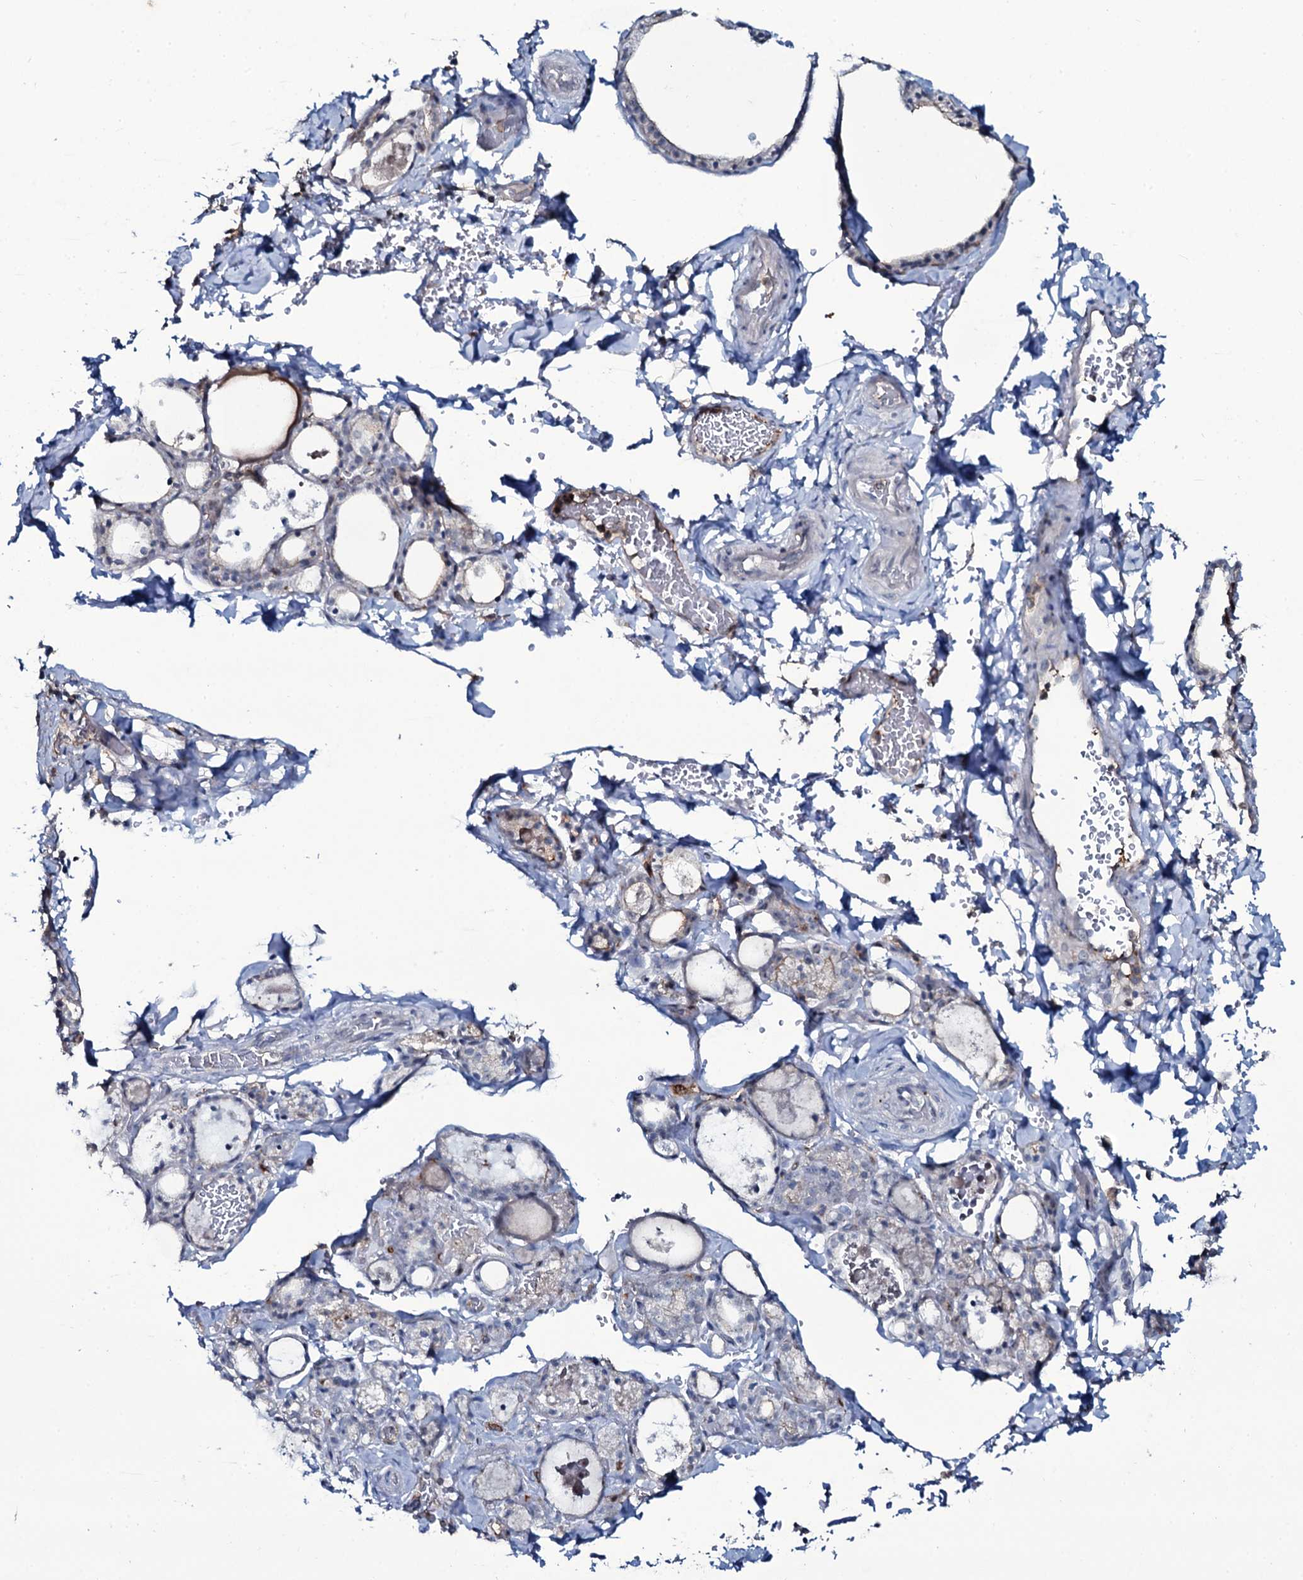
{"staining": {"intensity": "negative", "quantity": "none", "location": "none"}, "tissue": "thyroid gland", "cell_type": "Glandular cells", "image_type": "normal", "snomed": [{"axis": "morphology", "description": "Normal tissue, NOS"}, {"axis": "topography", "description": "Thyroid gland"}], "caption": "High power microscopy photomicrograph of an IHC image of benign thyroid gland, revealing no significant expression in glandular cells. (DAB IHC visualized using brightfield microscopy, high magnification).", "gene": "SNAP23", "patient": {"sex": "male", "age": 56}}